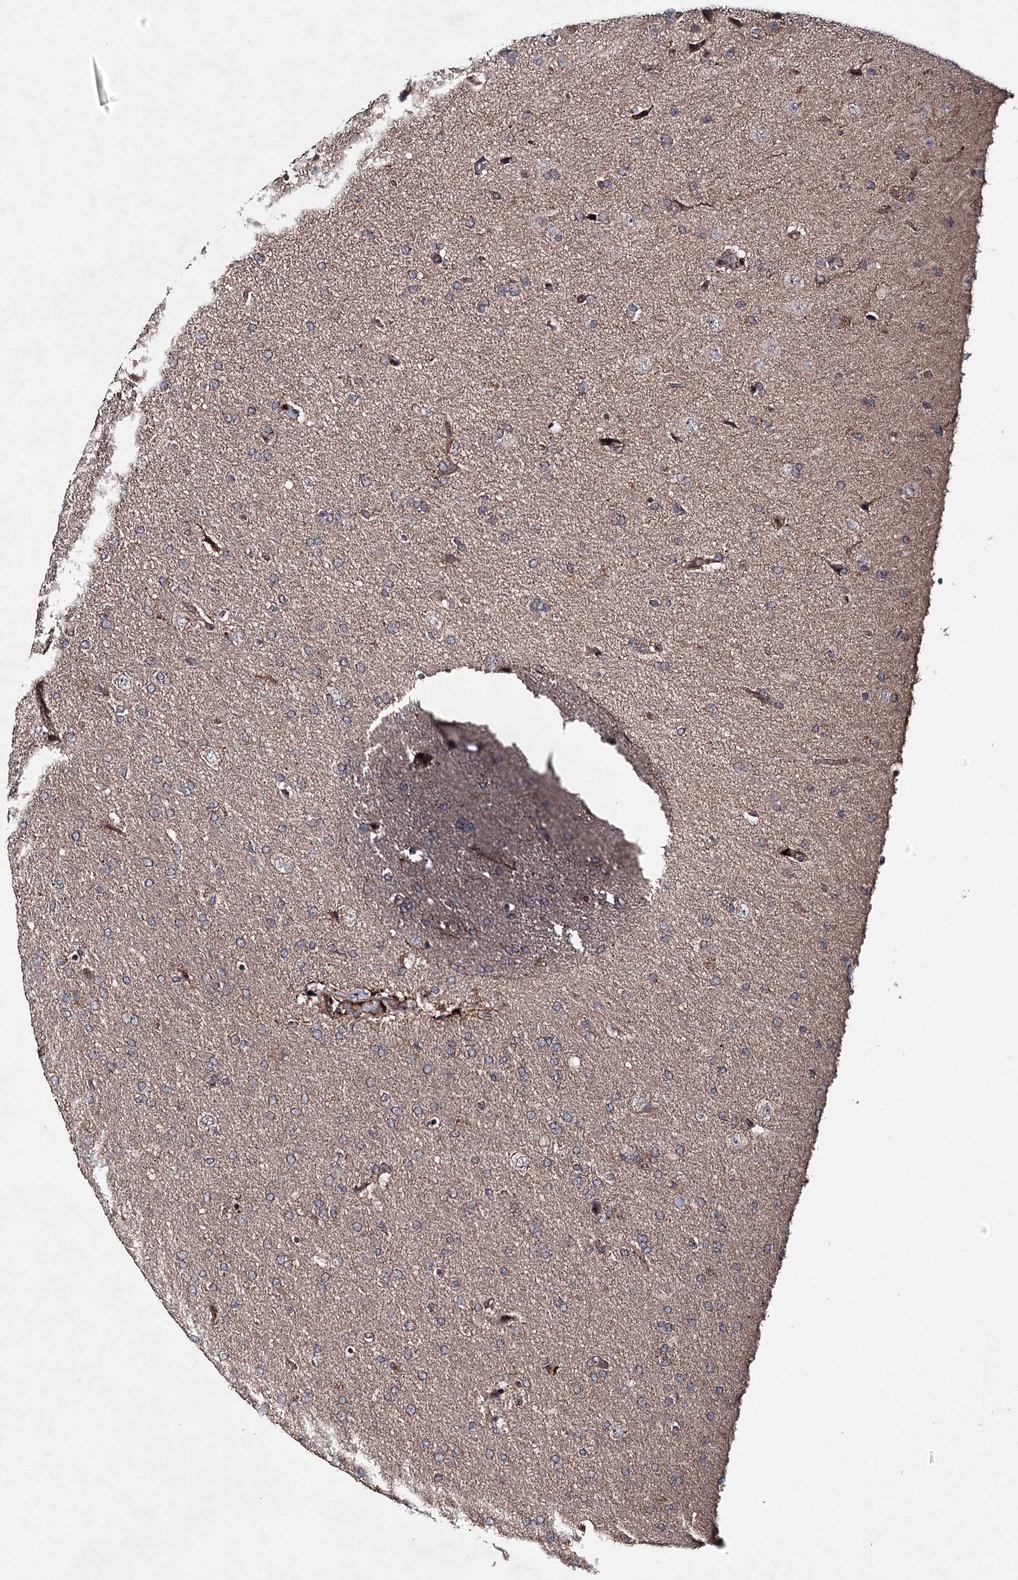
{"staining": {"intensity": "negative", "quantity": "none", "location": "none"}, "tissue": "glioma", "cell_type": "Tumor cells", "image_type": "cancer", "snomed": [{"axis": "morphology", "description": "Glioma, malignant, High grade"}, {"axis": "topography", "description": "Brain"}], "caption": "Malignant glioma (high-grade) was stained to show a protein in brown. There is no significant staining in tumor cells.", "gene": "MSANTD2", "patient": {"sex": "male", "age": 72}}